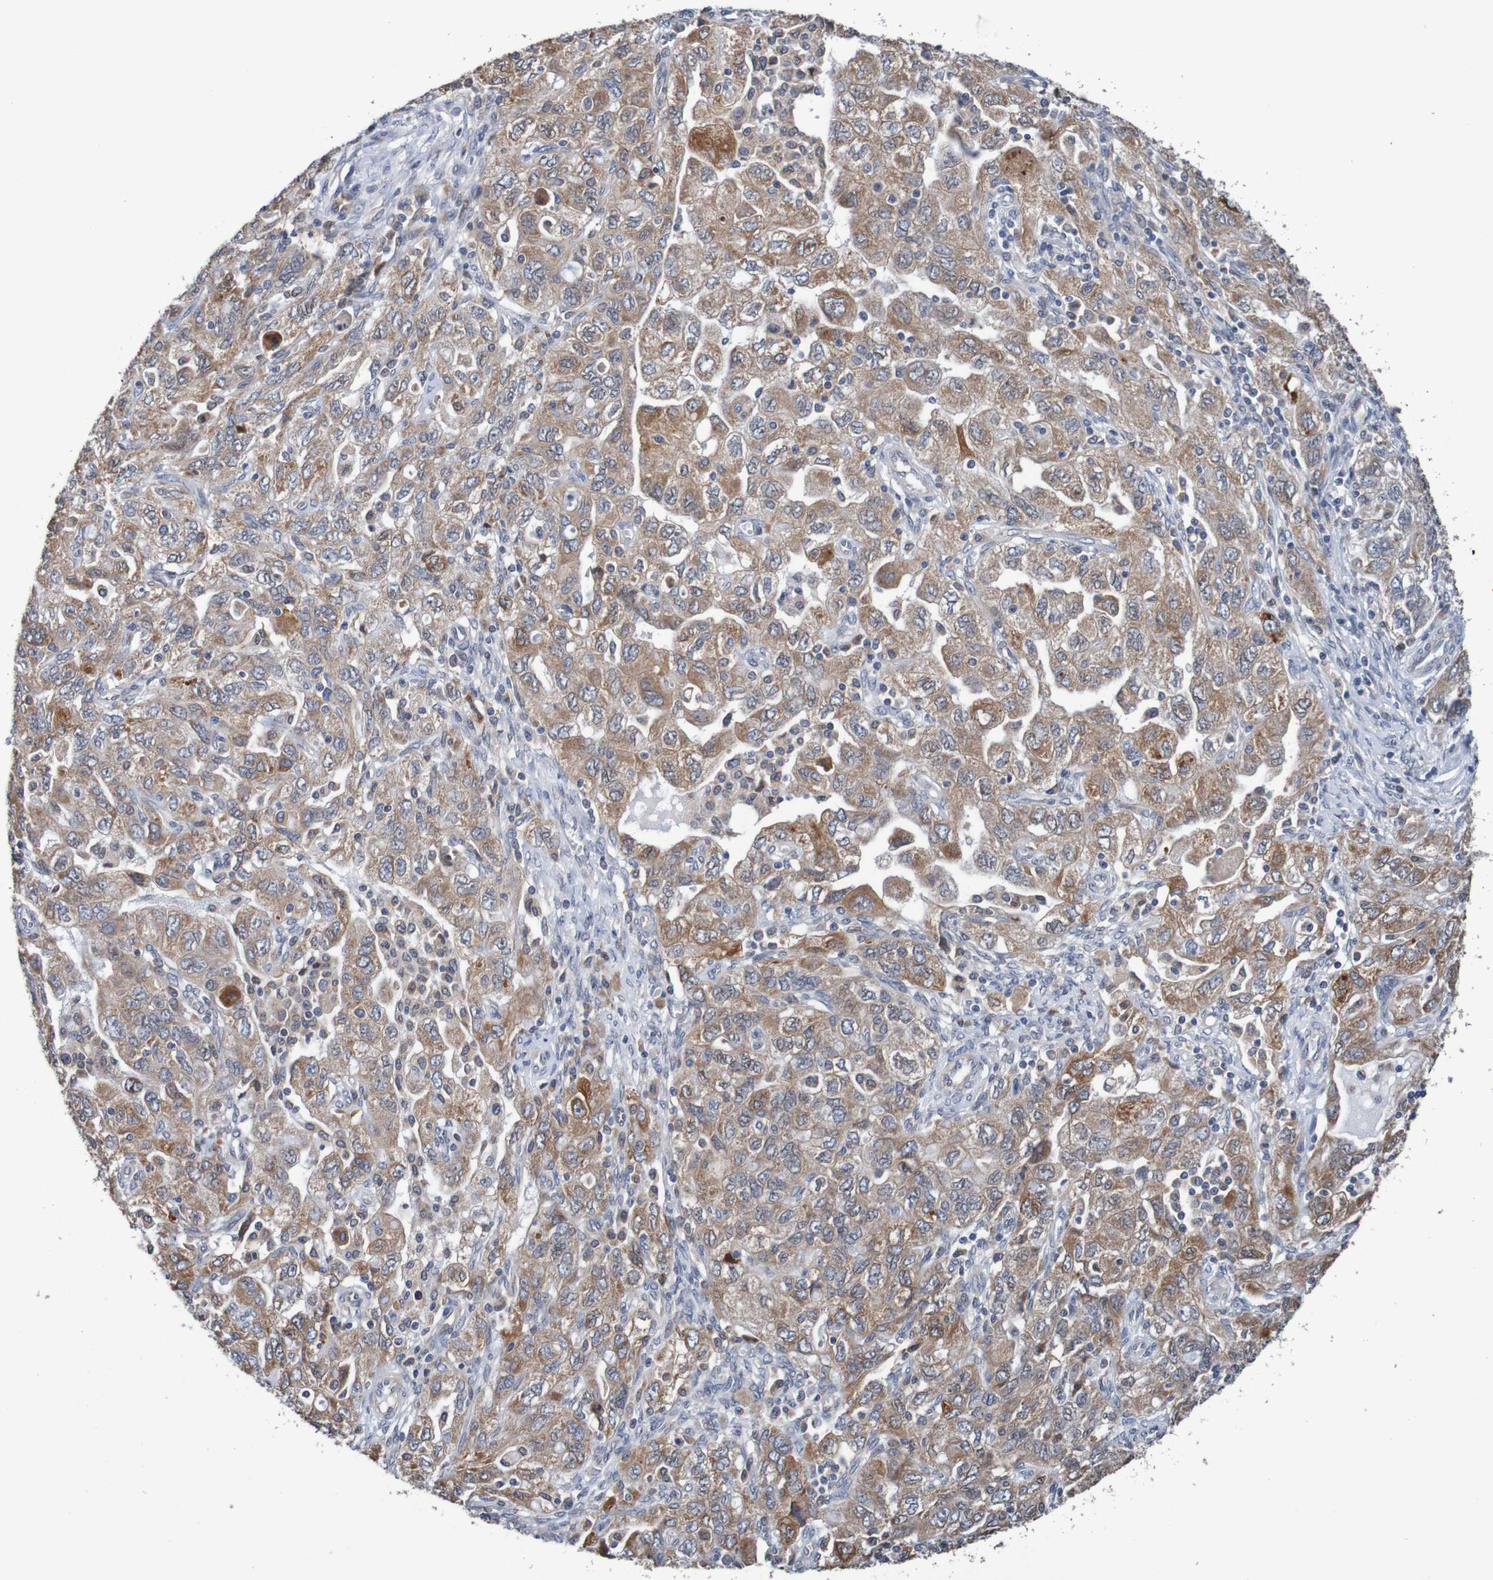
{"staining": {"intensity": "moderate", "quantity": ">75%", "location": "cytoplasmic/membranous"}, "tissue": "ovarian cancer", "cell_type": "Tumor cells", "image_type": "cancer", "snomed": [{"axis": "morphology", "description": "Carcinoma, NOS"}, {"axis": "morphology", "description": "Cystadenocarcinoma, serous, NOS"}, {"axis": "topography", "description": "Ovary"}], "caption": "Protein expression analysis of ovarian serous cystadenocarcinoma displays moderate cytoplasmic/membranous positivity in about >75% of tumor cells. (DAB IHC, brown staining for protein, blue staining for nuclei).", "gene": "FIBP", "patient": {"sex": "female", "age": 69}}